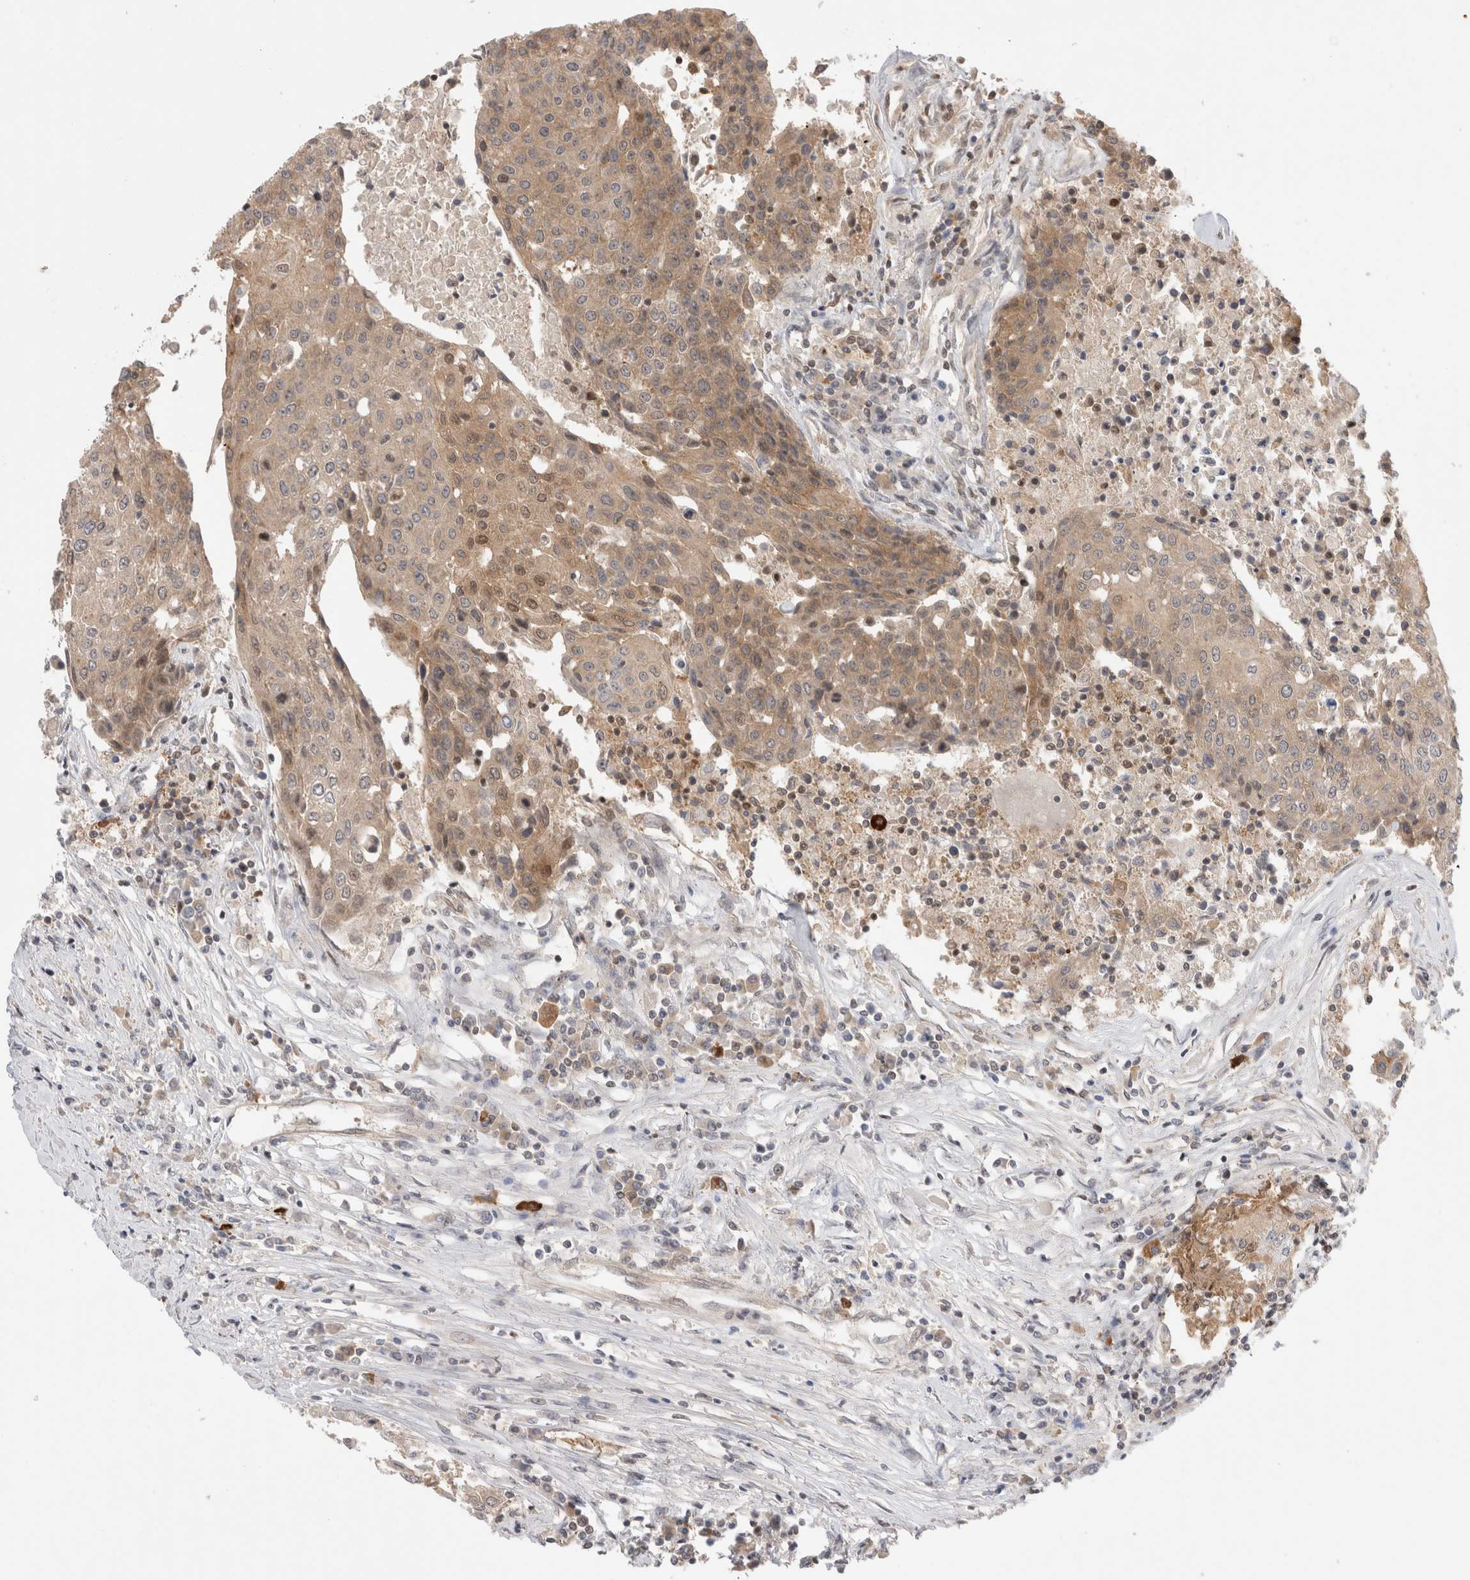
{"staining": {"intensity": "moderate", "quantity": ">75%", "location": "cytoplasmic/membranous"}, "tissue": "urothelial cancer", "cell_type": "Tumor cells", "image_type": "cancer", "snomed": [{"axis": "morphology", "description": "Urothelial carcinoma, High grade"}, {"axis": "topography", "description": "Urinary bladder"}], "caption": "DAB immunohistochemical staining of urothelial carcinoma (high-grade) shows moderate cytoplasmic/membranous protein staining in about >75% of tumor cells. (Stains: DAB (3,3'-diaminobenzidine) in brown, nuclei in blue, Microscopy: brightfield microscopy at high magnification).", "gene": "NFKB1", "patient": {"sex": "female", "age": 85}}